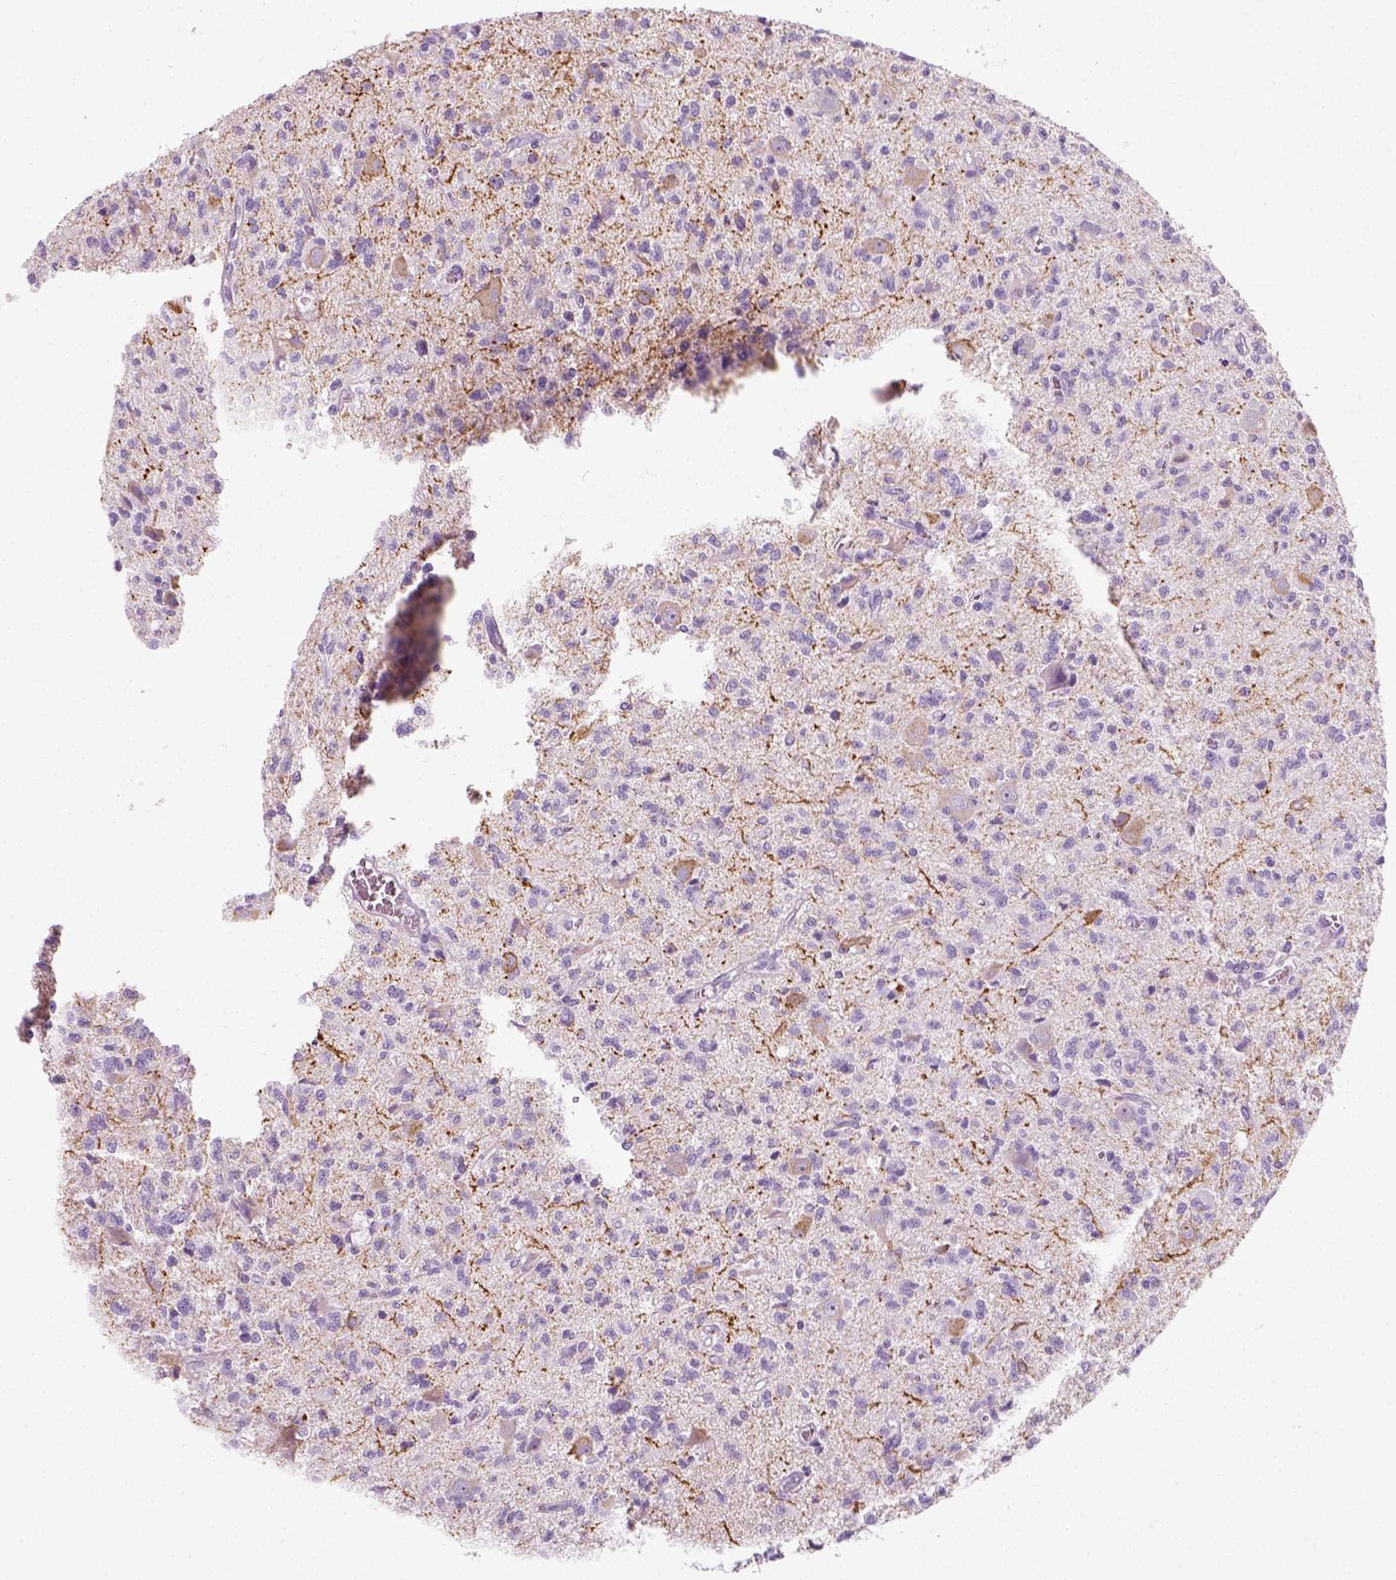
{"staining": {"intensity": "negative", "quantity": "none", "location": "none"}, "tissue": "glioma", "cell_type": "Tumor cells", "image_type": "cancer", "snomed": [{"axis": "morphology", "description": "Glioma, malignant, Low grade"}, {"axis": "topography", "description": "Brain"}], "caption": "Tumor cells are negative for protein expression in human malignant glioma (low-grade).", "gene": "SLC12A5", "patient": {"sex": "male", "age": 64}}